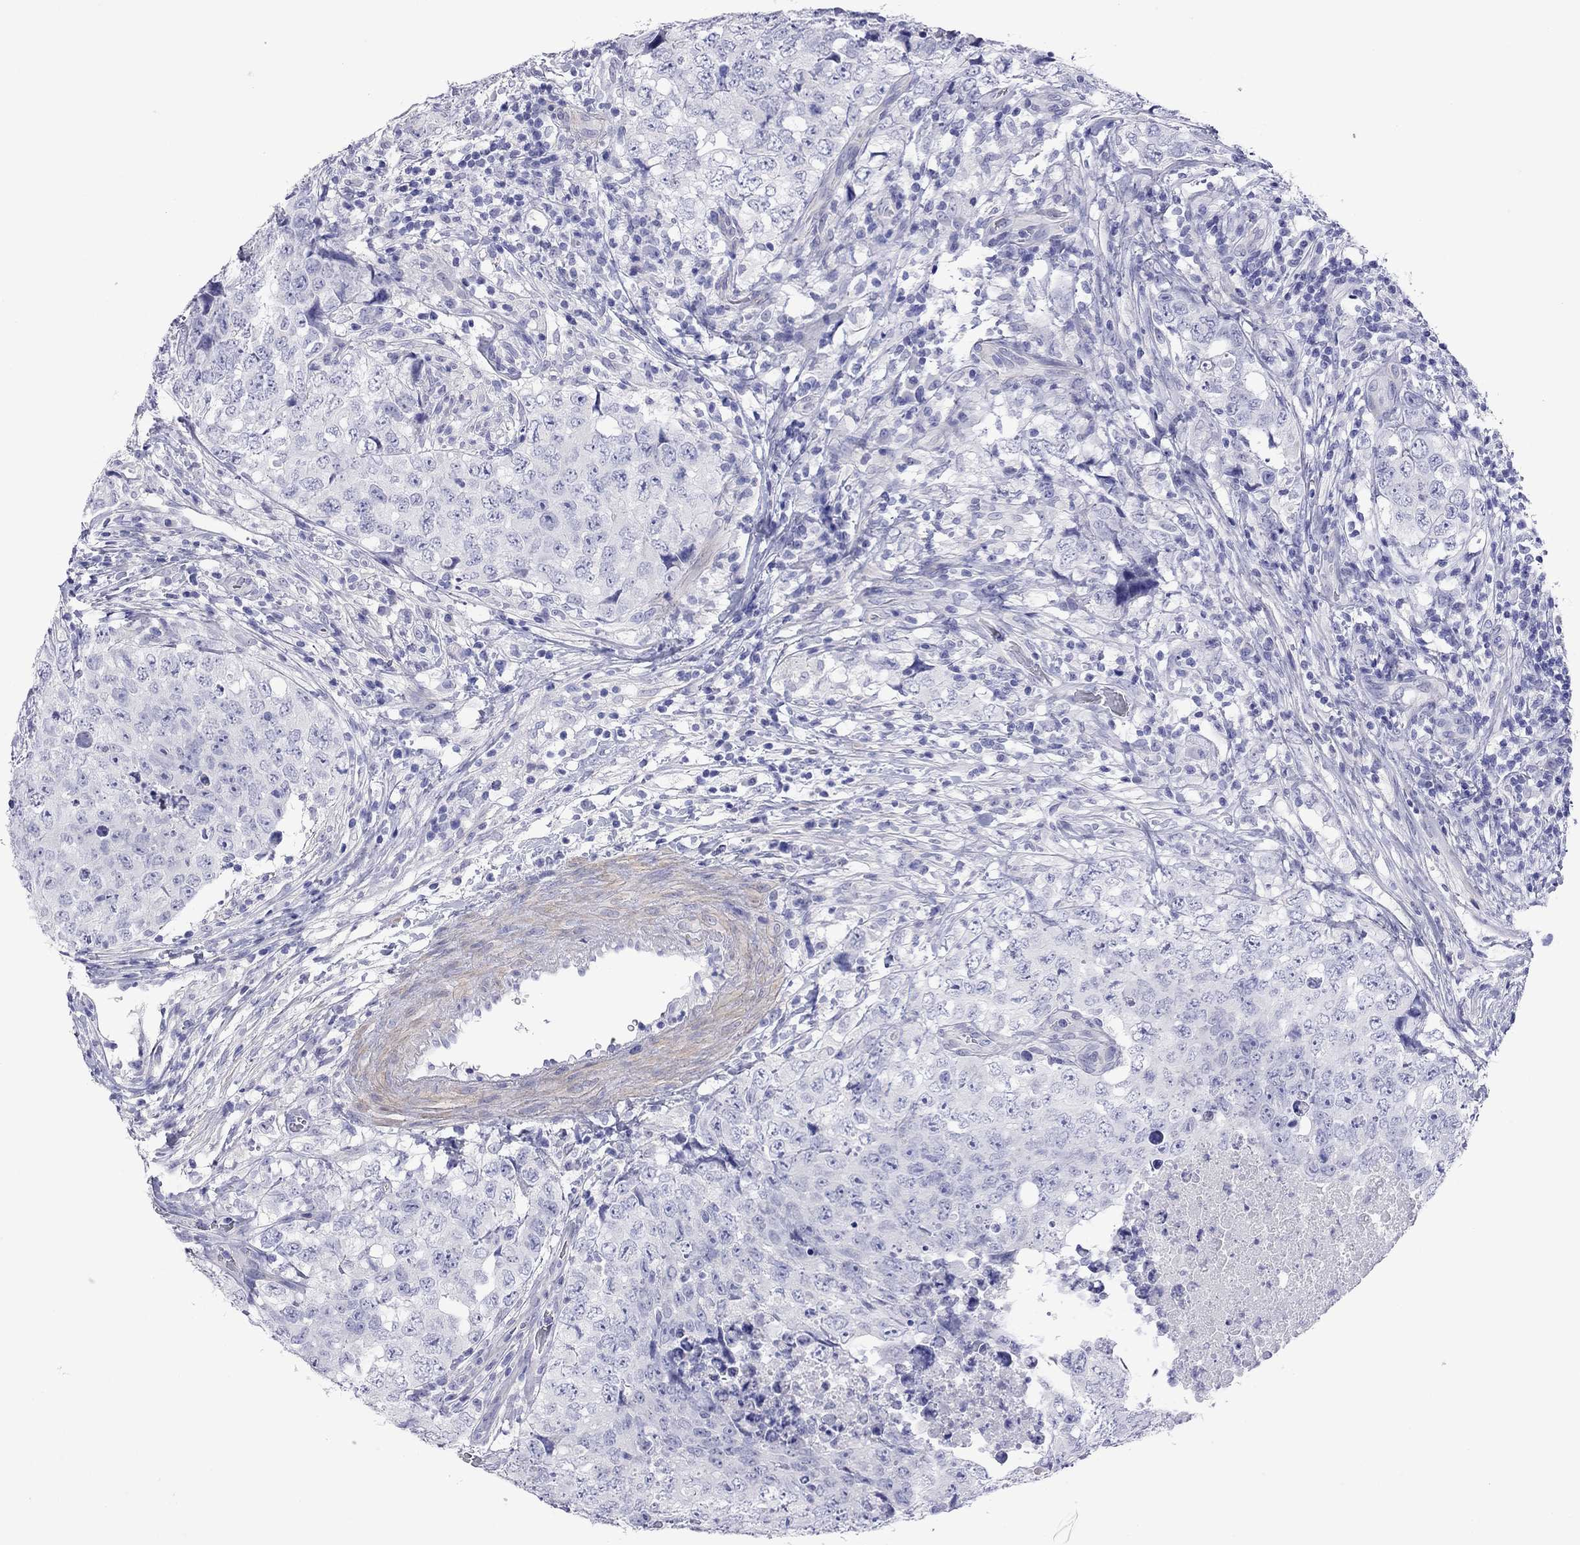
{"staining": {"intensity": "negative", "quantity": "none", "location": "none"}, "tissue": "testis cancer", "cell_type": "Tumor cells", "image_type": "cancer", "snomed": [{"axis": "morphology", "description": "Seminoma, NOS"}, {"axis": "topography", "description": "Testis"}], "caption": "There is no significant positivity in tumor cells of testis seminoma.", "gene": "KIAA2012", "patient": {"sex": "male", "age": 34}}